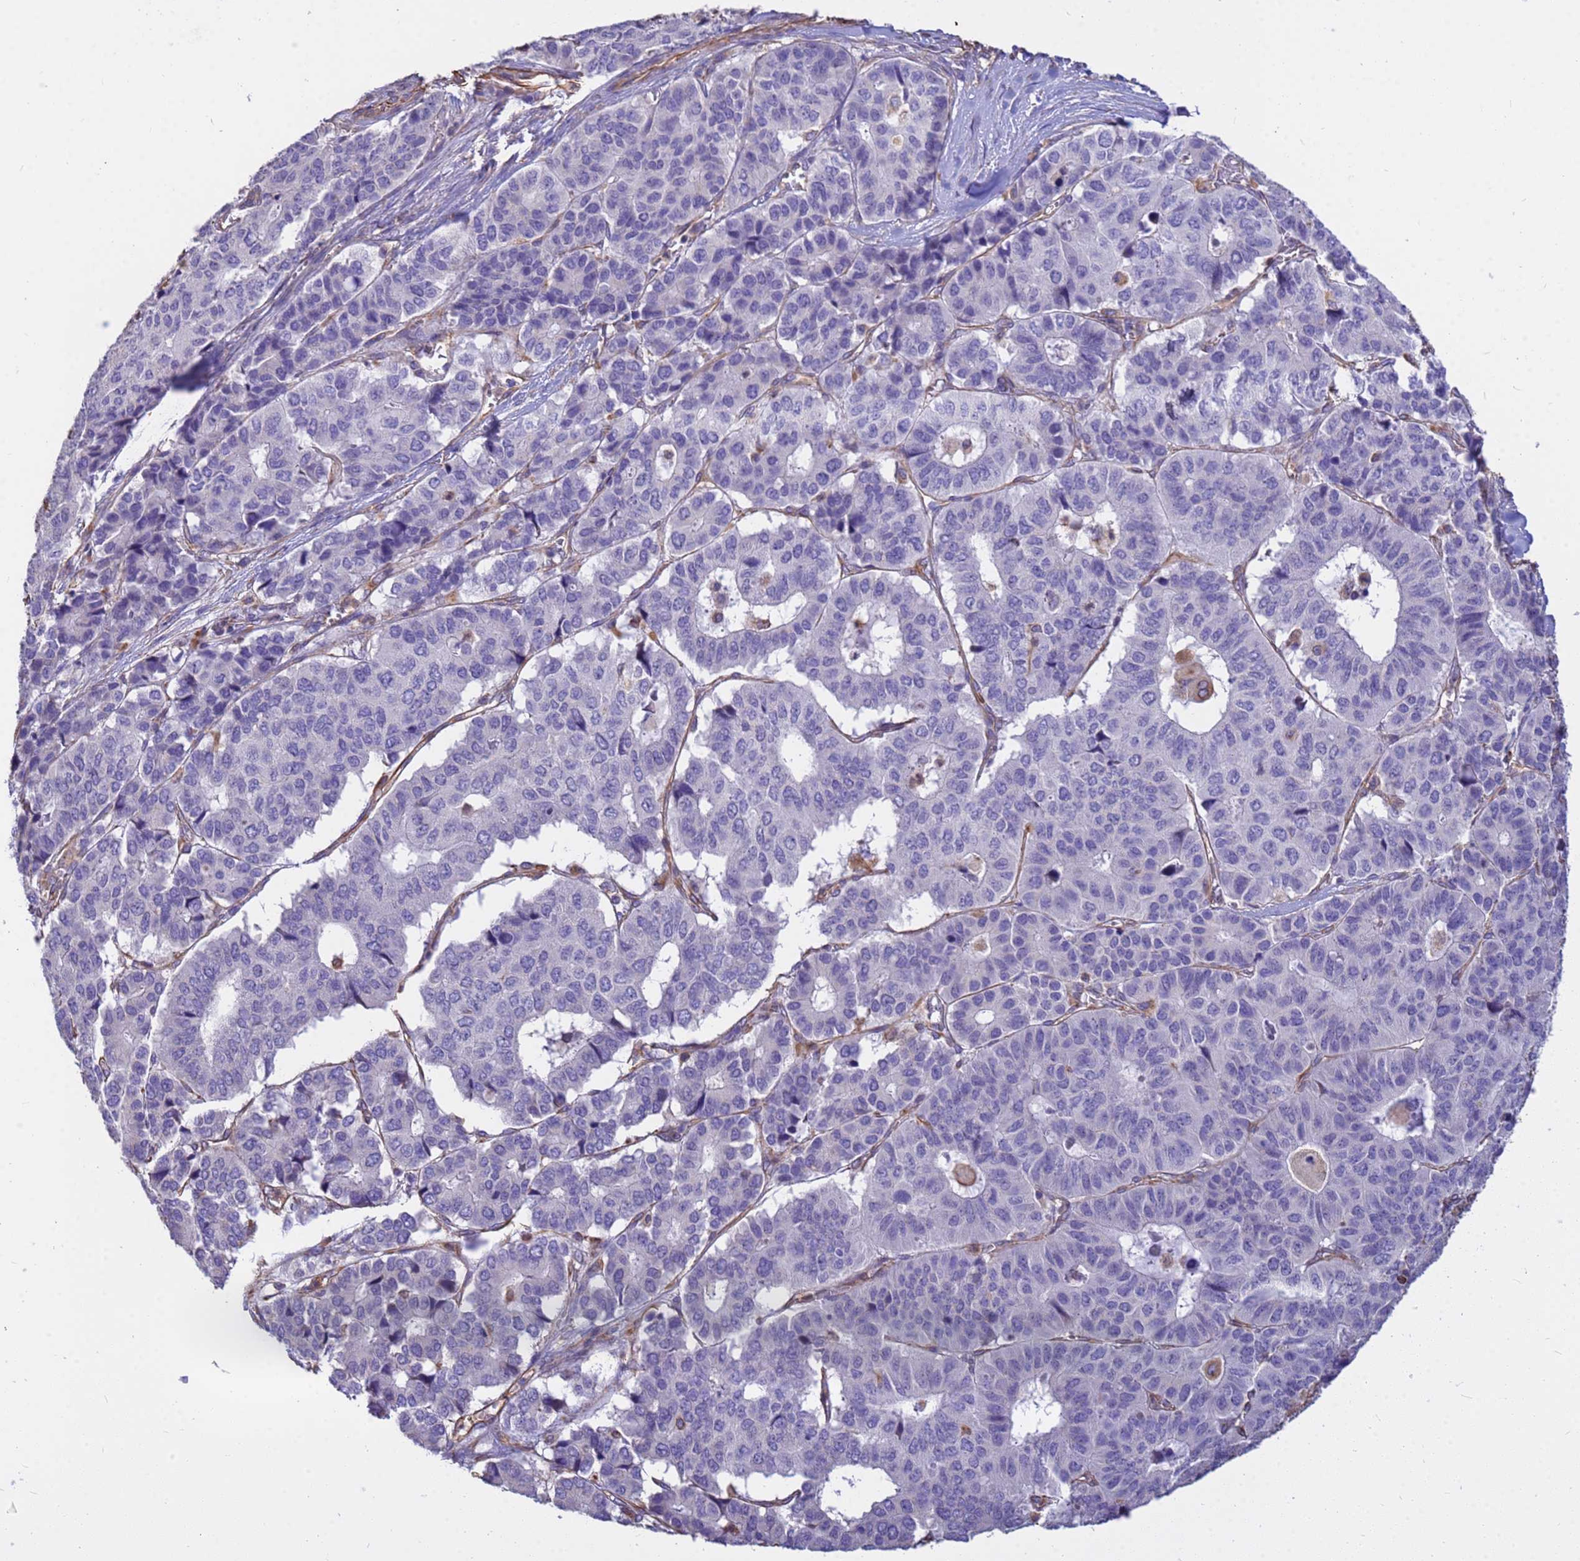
{"staining": {"intensity": "negative", "quantity": "none", "location": "none"}, "tissue": "pancreatic cancer", "cell_type": "Tumor cells", "image_type": "cancer", "snomed": [{"axis": "morphology", "description": "Adenocarcinoma, NOS"}, {"axis": "topography", "description": "Pancreas"}], "caption": "Immunohistochemistry micrograph of pancreatic cancer (adenocarcinoma) stained for a protein (brown), which exhibits no positivity in tumor cells.", "gene": "TCEAL3", "patient": {"sex": "male", "age": 50}}